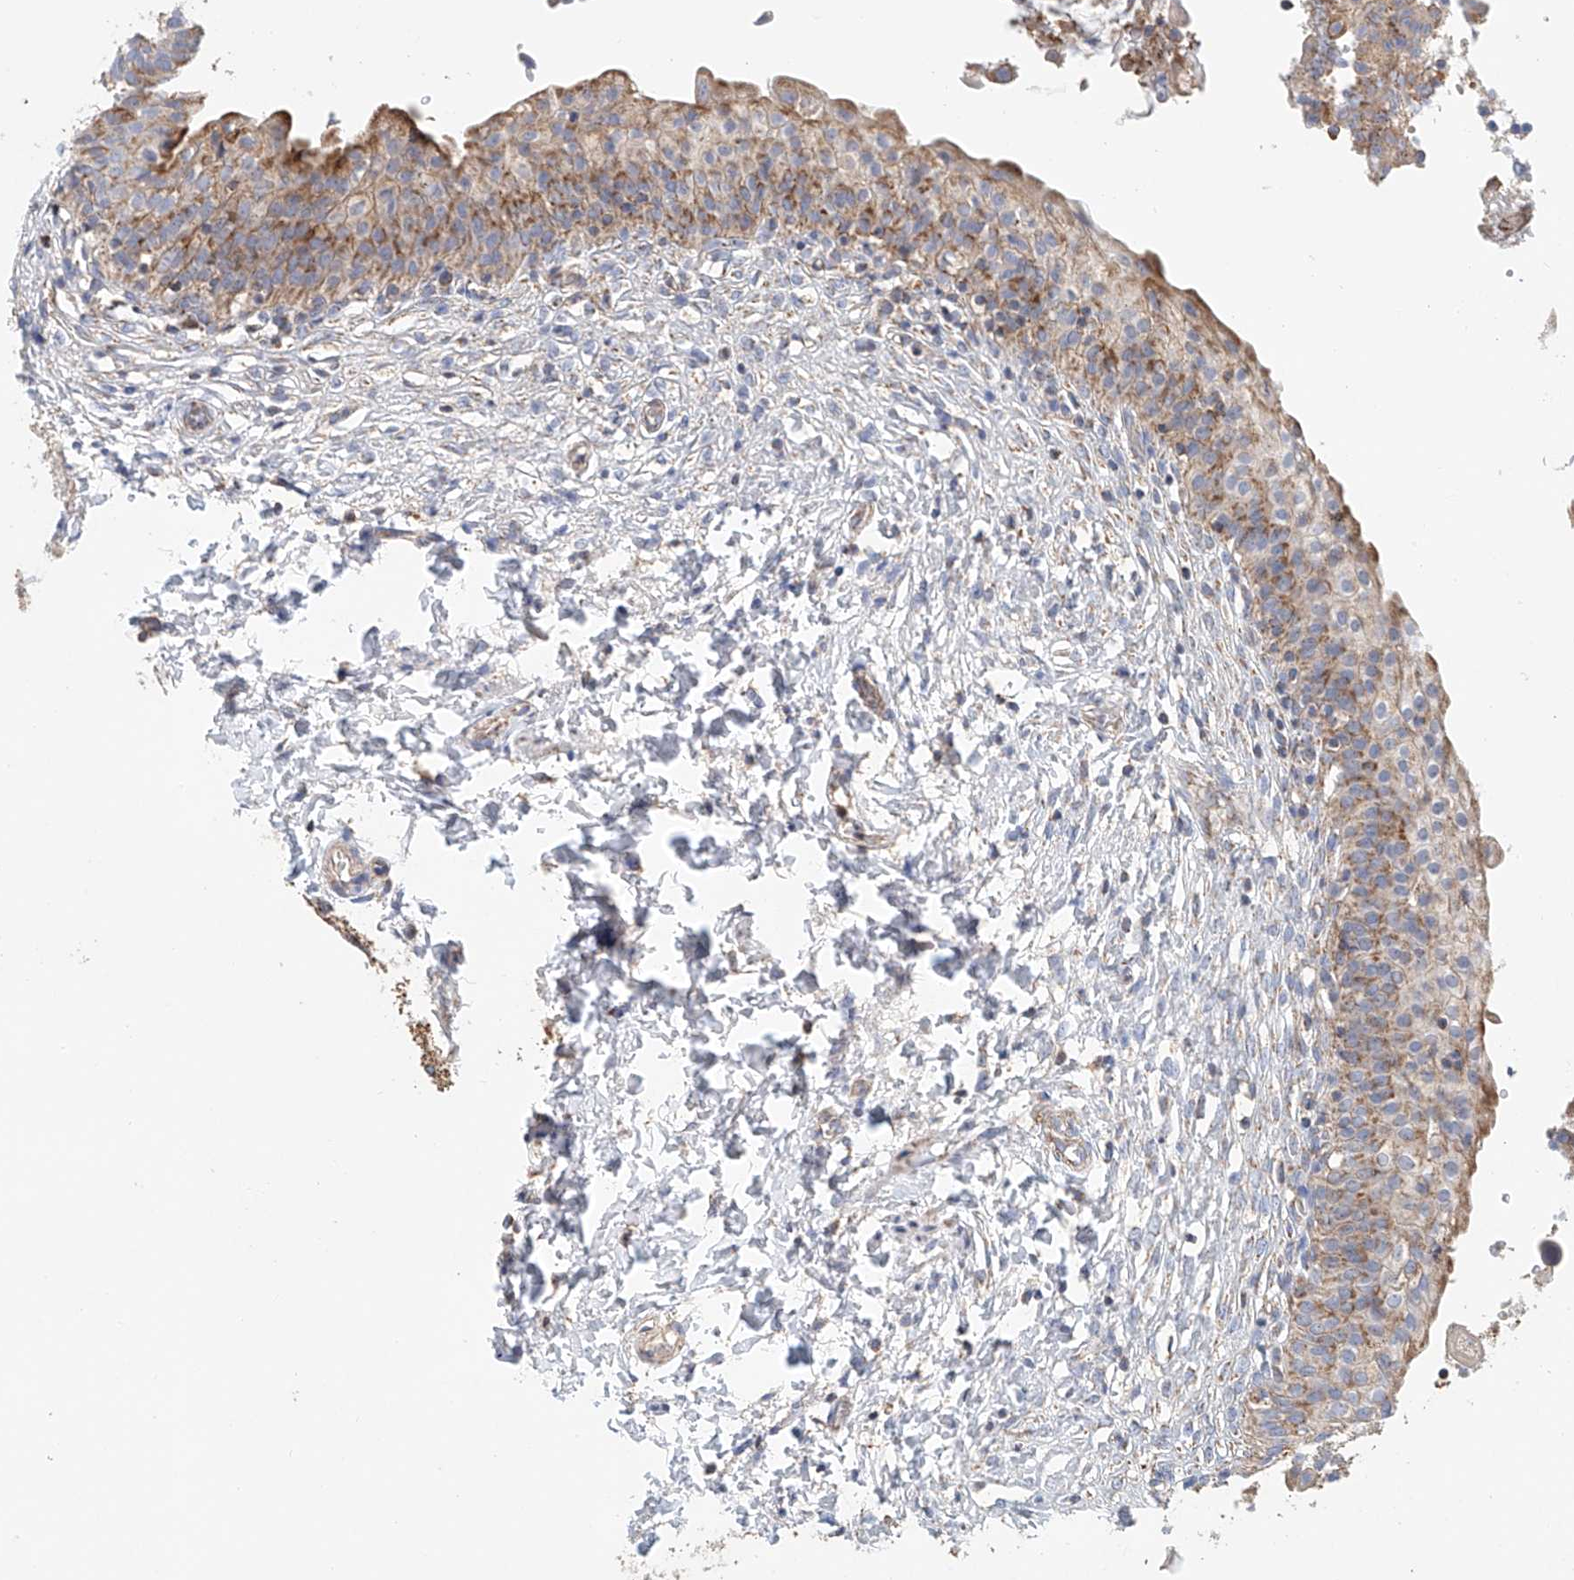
{"staining": {"intensity": "moderate", "quantity": ">75%", "location": "cytoplasmic/membranous"}, "tissue": "urinary bladder", "cell_type": "Urothelial cells", "image_type": "normal", "snomed": [{"axis": "morphology", "description": "Normal tissue, NOS"}, {"axis": "topography", "description": "Urinary bladder"}], "caption": "The image reveals a brown stain indicating the presence of a protein in the cytoplasmic/membranous of urothelial cells in urinary bladder. Nuclei are stained in blue.", "gene": "MCL1", "patient": {"sex": "male", "age": 55}}